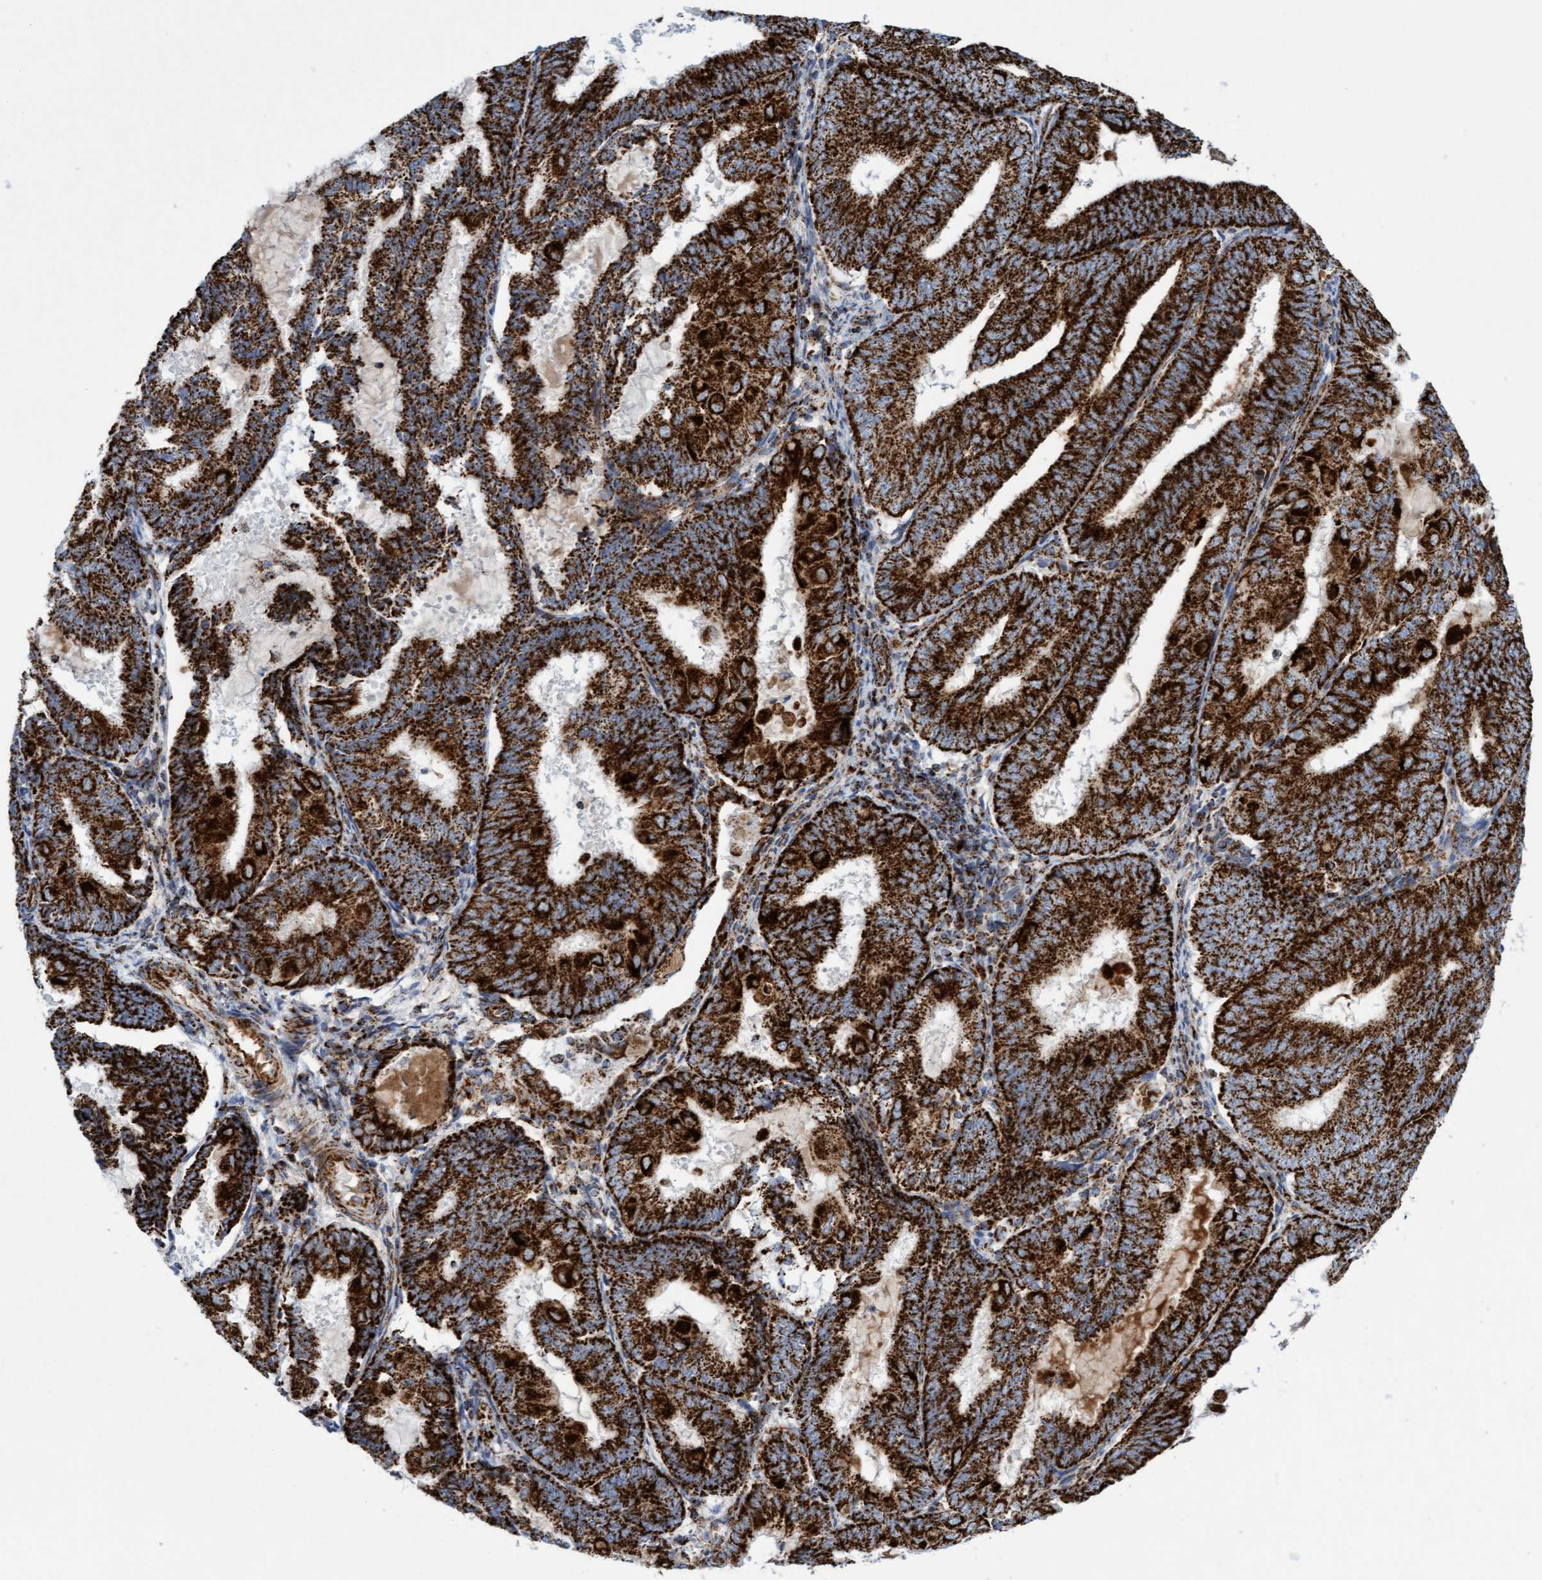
{"staining": {"intensity": "strong", "quantity": ">75%", "location": "cytoplasmic/membranous"}, "tissue": "endometrial cancer", "cell_type": "Tumor cells", "image_type": "cancer", "snomed": [{"axis": "morphology", "description": "Adenocarcinoma, NOS"}, {"axis": "topography", "description": "Endometrium"}], "caption": "Endometrial cancer (adenocarcinoma) tissue demonstrates strong cytoplasmic/membranous expression in approximately >75% of tumor cells", "gene": "GGTA1", "patient": {"sex": "female", "age": 81}}